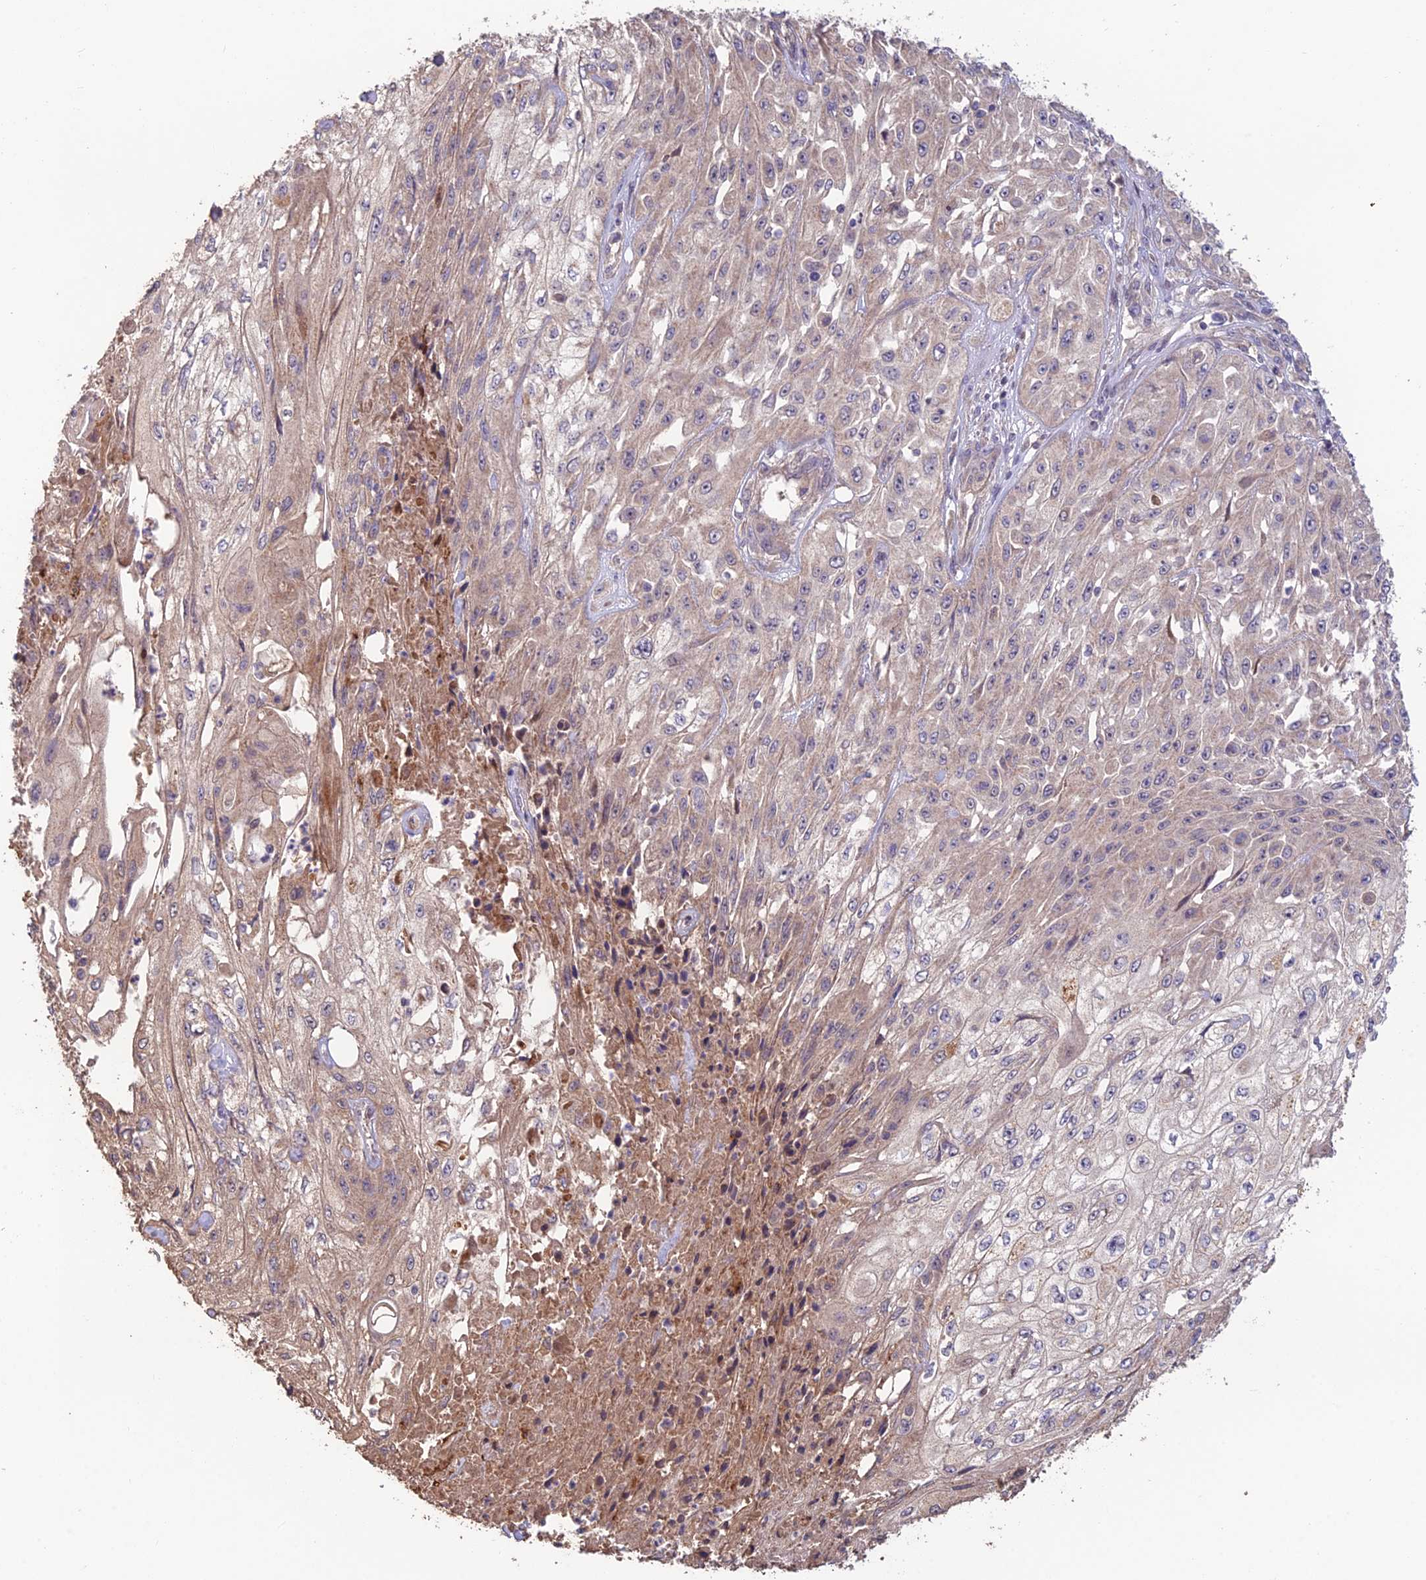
{"staining": {"intensity": "weak", "quantity": "25%-75%", "location": "cytoplasmic/membranous"}, "tissue": "skin cancer", "cell_type": "Tumor cells", "image_type": "cancer", "snomed": [{"axis": "morphology", "description": "Squamous cell carcinoma, NOS"}, {"axis": "morphology", "description": "Squamous cell carcinoma, metastatic, NOS"}, {"axis": "topography", "description": "Skin"}, {"axis": "topography", "description": "Lymph node"}], "caption": "IHC of human metastatic squamous cell carcinoma (skin) reveals low levels of weak cytoplasmic/membranous positivity in about 25%-75% of tumor cells.", "gene": "SHISA5", "patient": {"sex": "male", "age": 75}}